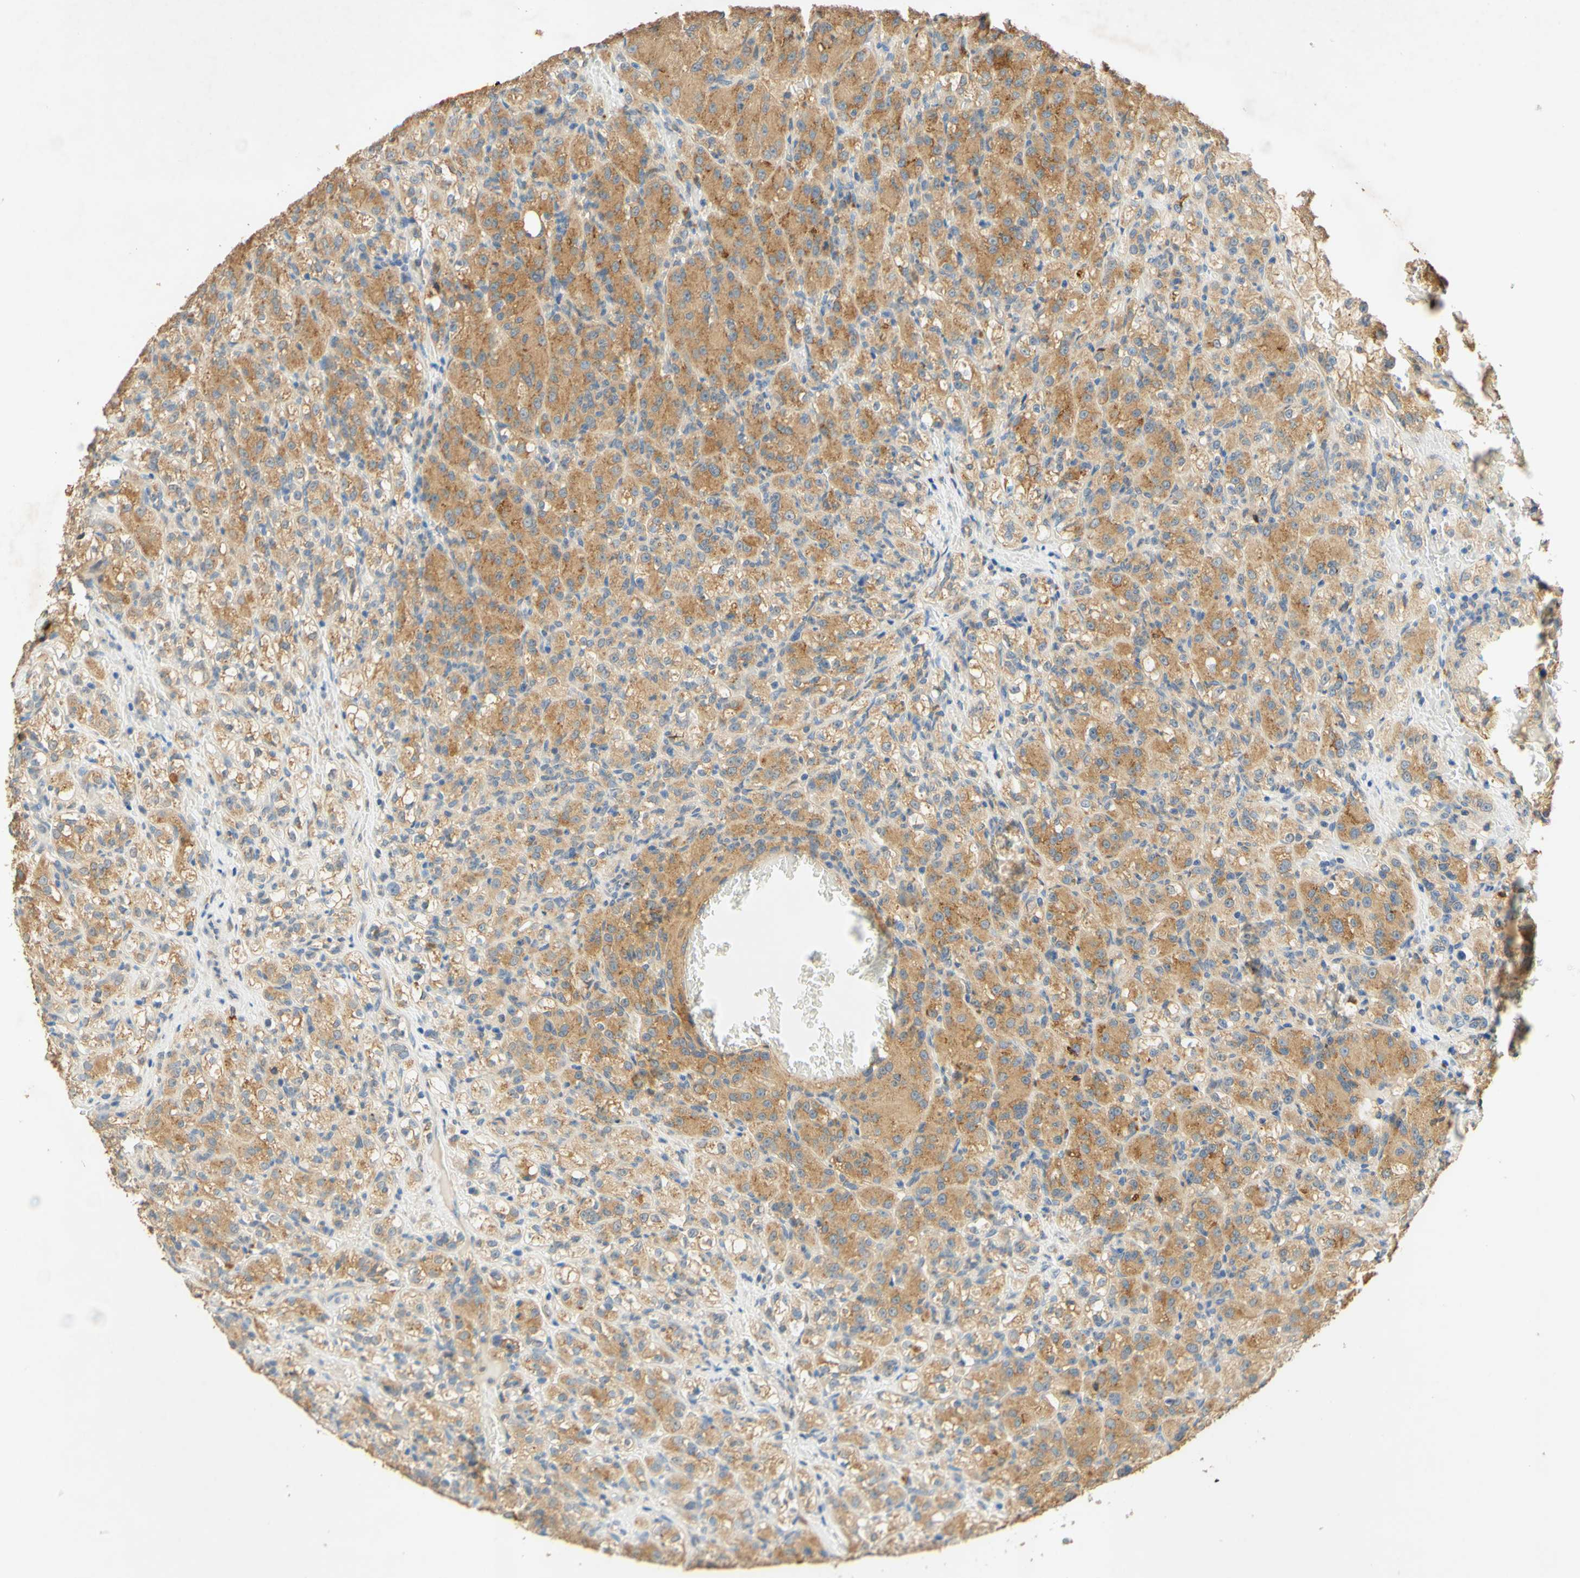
{"staining": {"intensity": "moderate", "quantity": ">75%", "location": "cytoplasmic/membranous"}, "tissue": "renal cancer", "cell_type": "Tumor cells", "image_type": "cancer", "snomed": [{"axis": "morphology", "description": "Adenocarcinoma, NOS"}, {"axis": "topography", "description": "Kidney"}], "caption": "Protein expression analysis of human renal cancer reveals moderate cytoplasmic/membranous expression in approximately >75% of tumor cells. Using DAB (brown) and hematoxylin (blue) stains, captured at high magnification using brightfield microscopy.", "gene": "ENTREP2", "patient": {"sex": "male", "age": 61}}